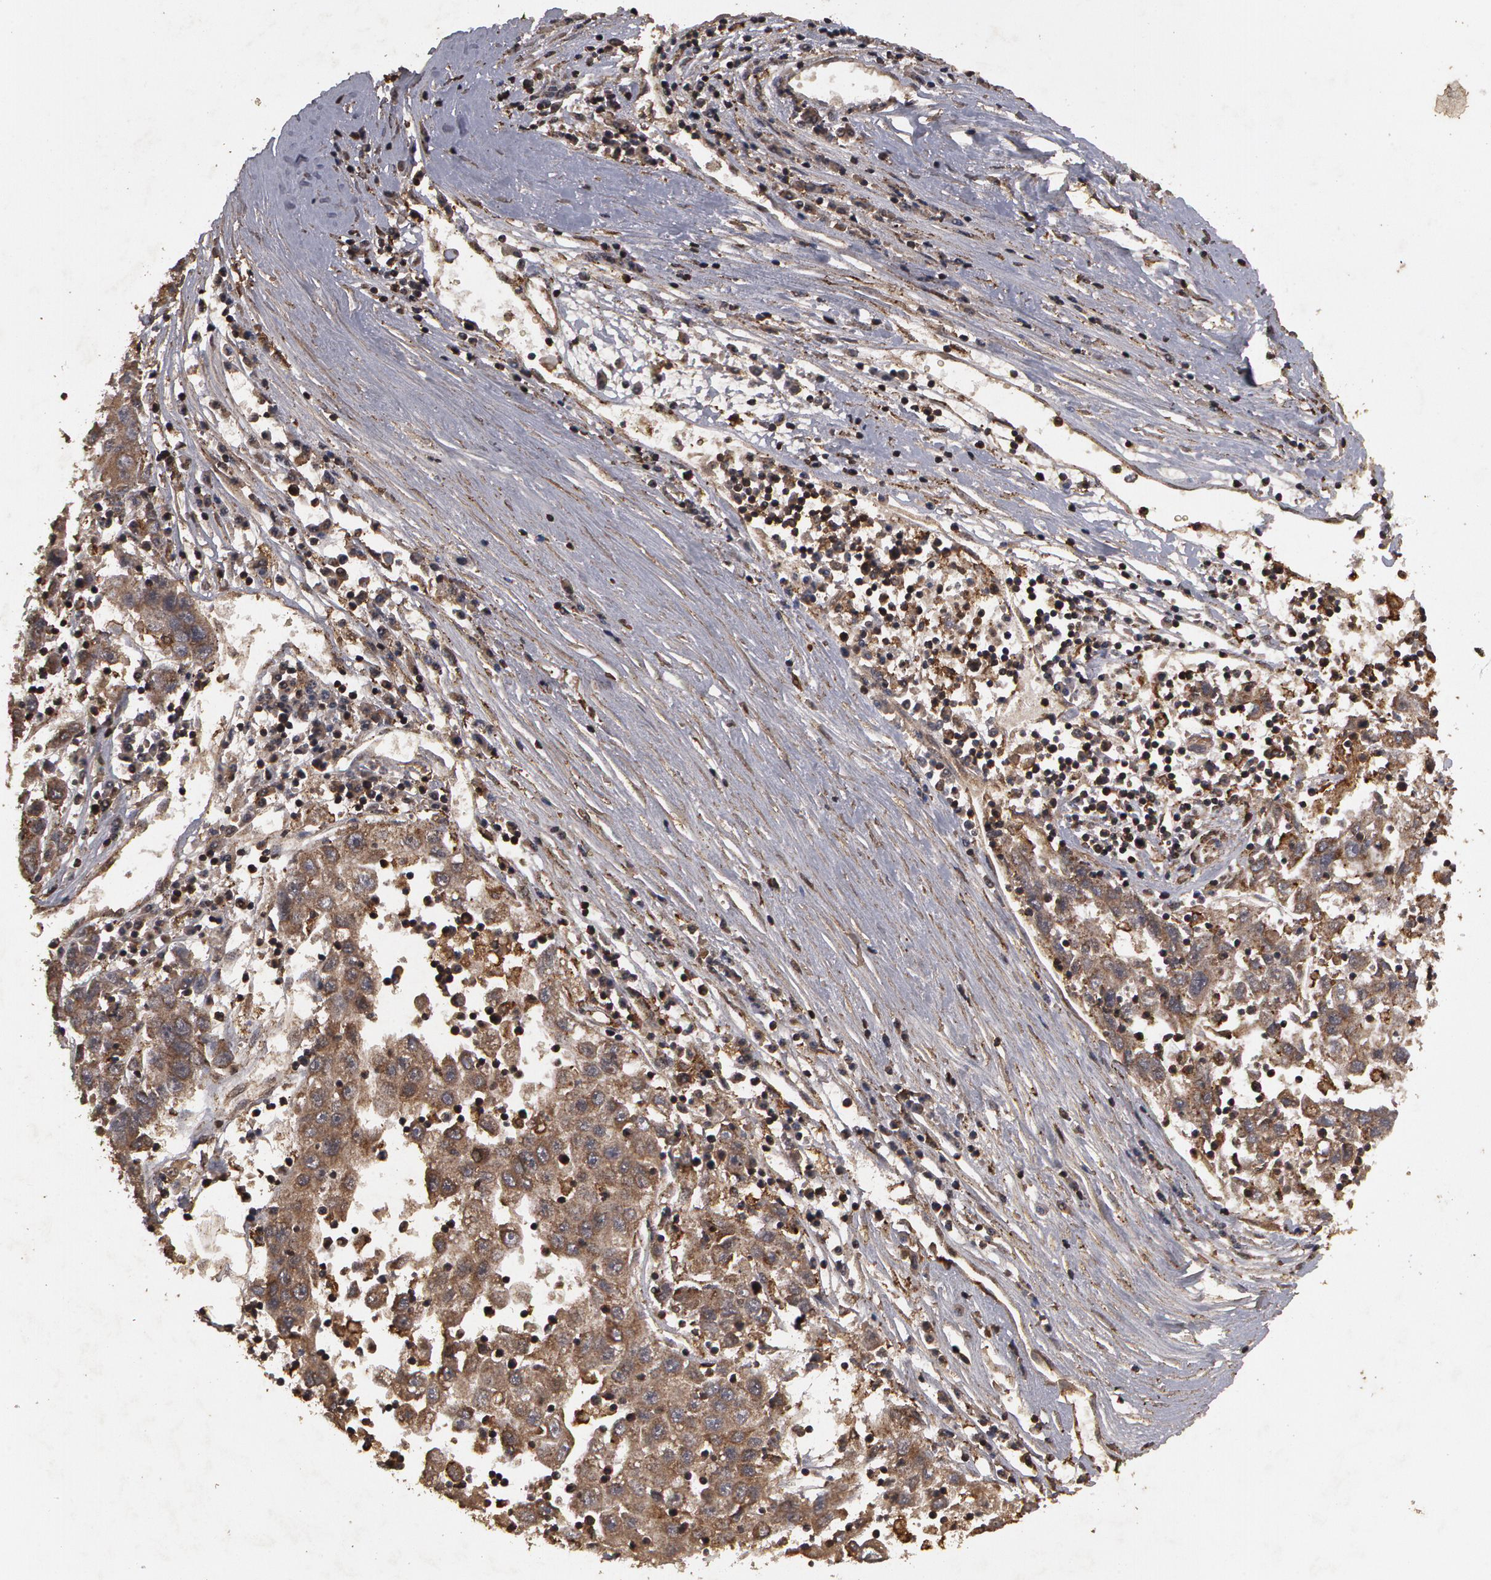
{"staining": {"intensity": "moderate", "quantity": ">75%", "location": "cytoplasmic/membranous"}, "tissue": "liver cancer", "cell_type": "Tumor cells", "image_type": "cancer", "snomed": [{"axis": "morphology", "description": "Carcinoma, Hepatocellular, NOS"}, {"axis": "topography", "description": "Liver"}], "caption": "The immunohistochemical stain labels moderate cytoplasmic/membranous positivity in tumor cells of liver hepatocellular carcinoma tissue.", "gene": "CALR", "patient": {"sex": "male", "age": 49}}